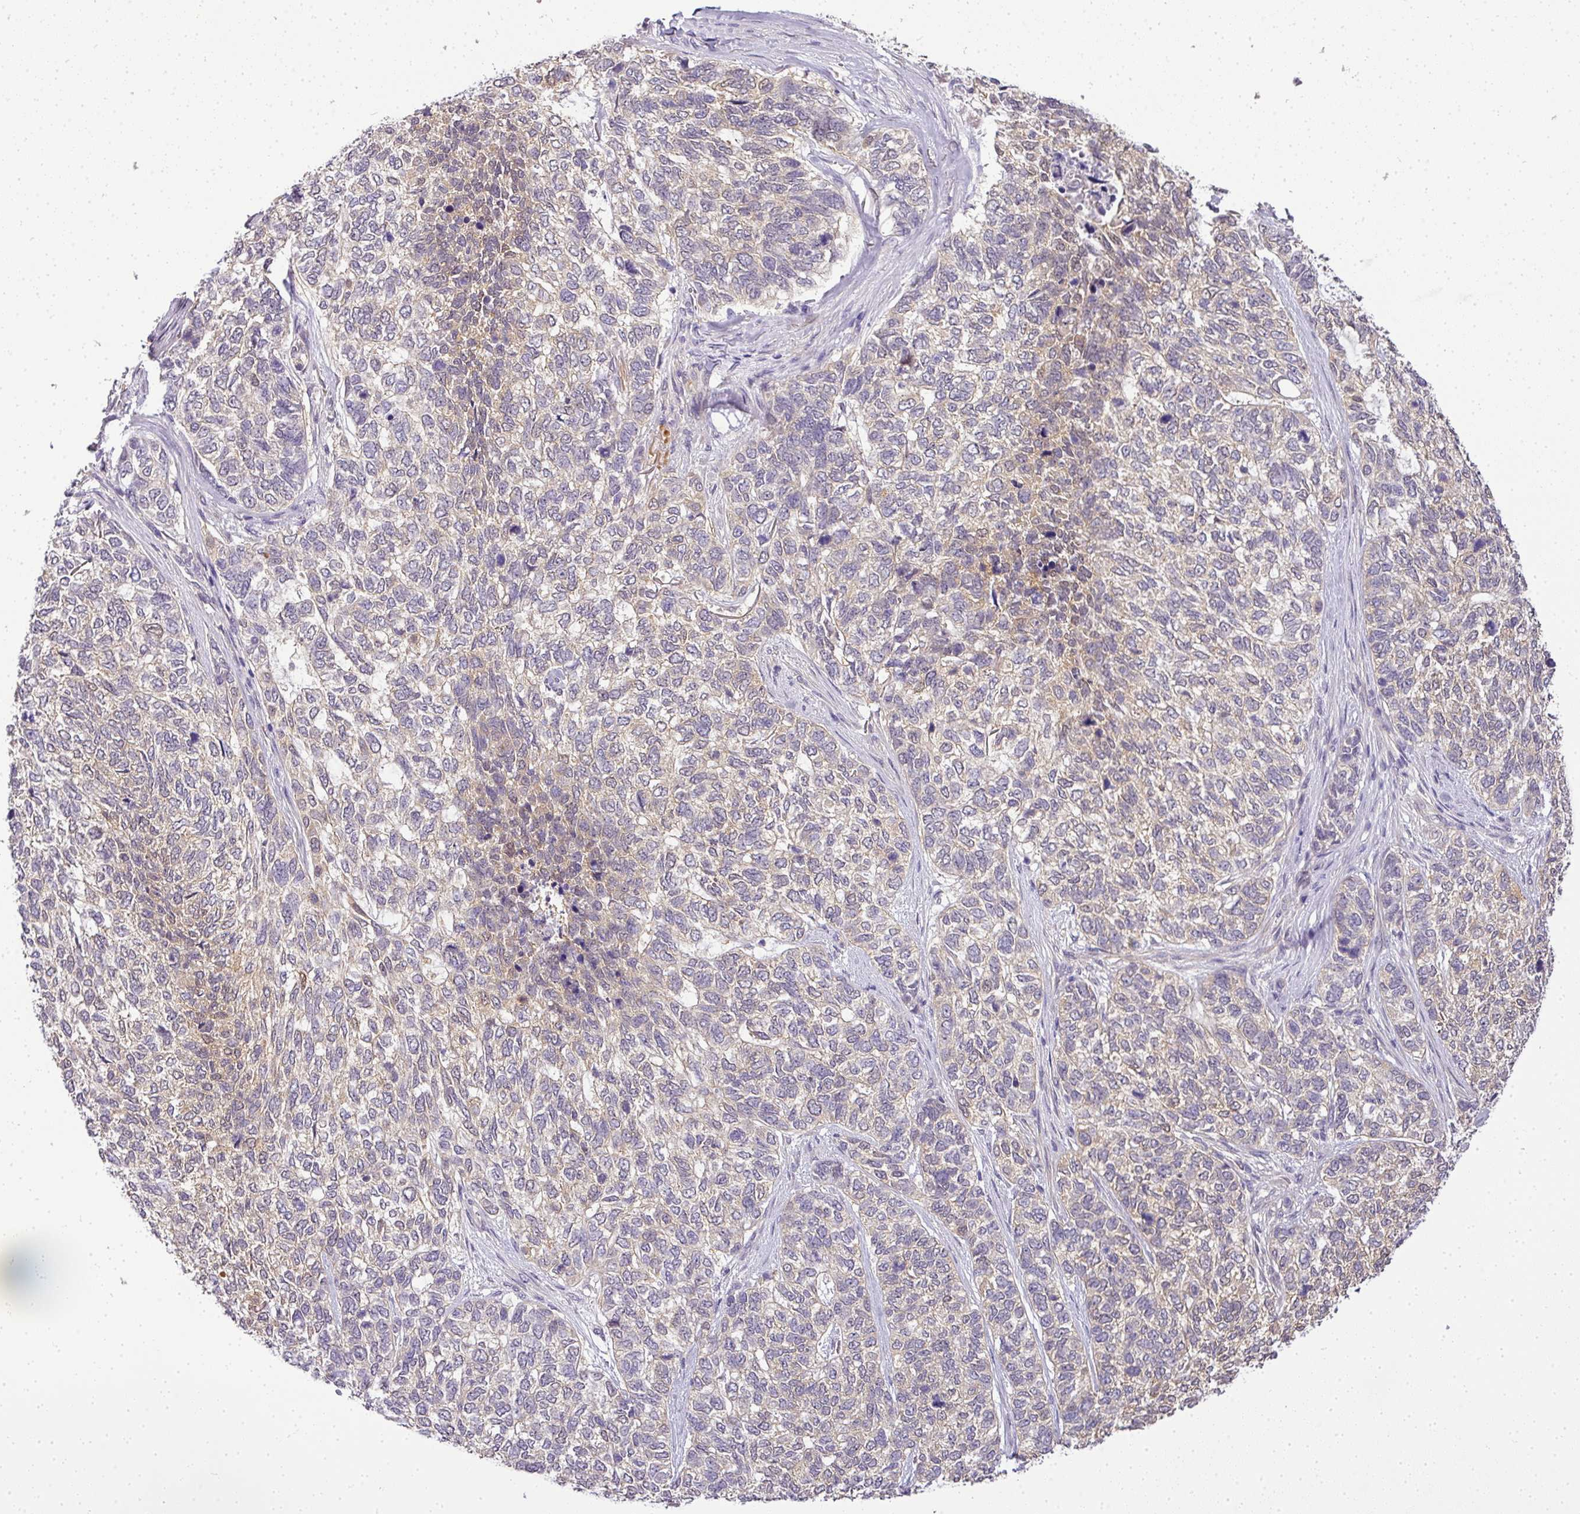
{"staining": {"intensity": "negative", "quantity": "none", "location": "none"}, "tissue": "skin cancer", "cell_type": "Tumor cells", "image_type": "cancer", "snomed": [{"axis": "morphology", "description": "Basal cell carcinoma"}, {"axis": "topography", "description": "Skin"}], "caption": "IHC photomicrograph of human skin basal cell carcinoma stained for a protein (brown), which exhibits no expression in tumor cells.", "gene": "ADH5", "patient": {"sex": "female", "age": 65}}